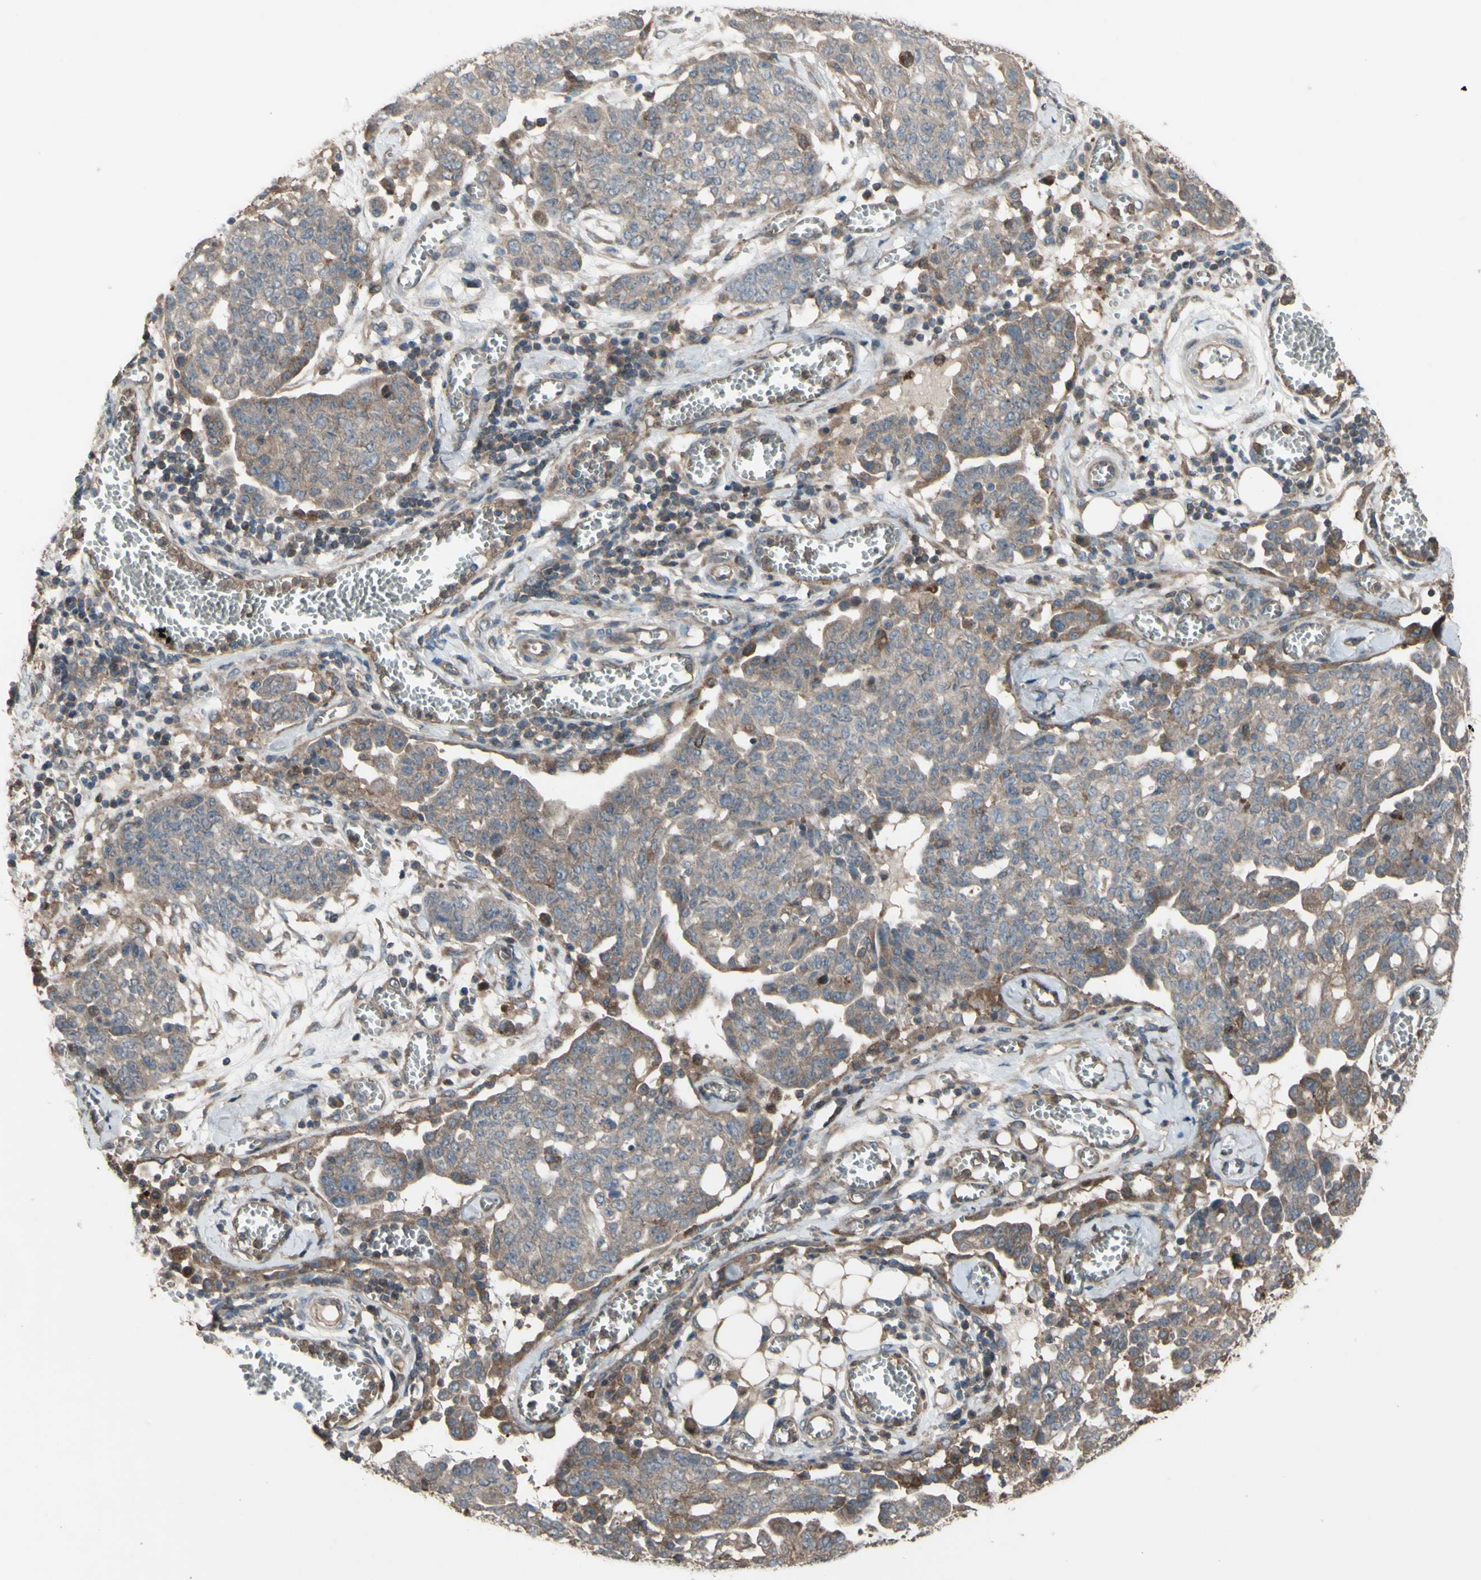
{"staining": {"intensity": "weak", "quantity": ">75%", "location": "cytoplasmic/membranous"}, "tissue": "ovarian cancer", "cell_type": "Tumor cells", "image_type": "cancer", "snomed": [{"axis": "morphology", "description": "Cystadenocarcinoma, serous, NOS"}, {"axis": "topography", "description": "Soft tissue"}, {"axis": "topography", "description": "Ovary"}], "caption": "The immunohistochemical stain shows weak cytoplasmic/membranous positivity in tumor cells of ovarian cancer tissue.", "gene": "SHROOM4", "patient": {"sex": "female", "age": 57}}